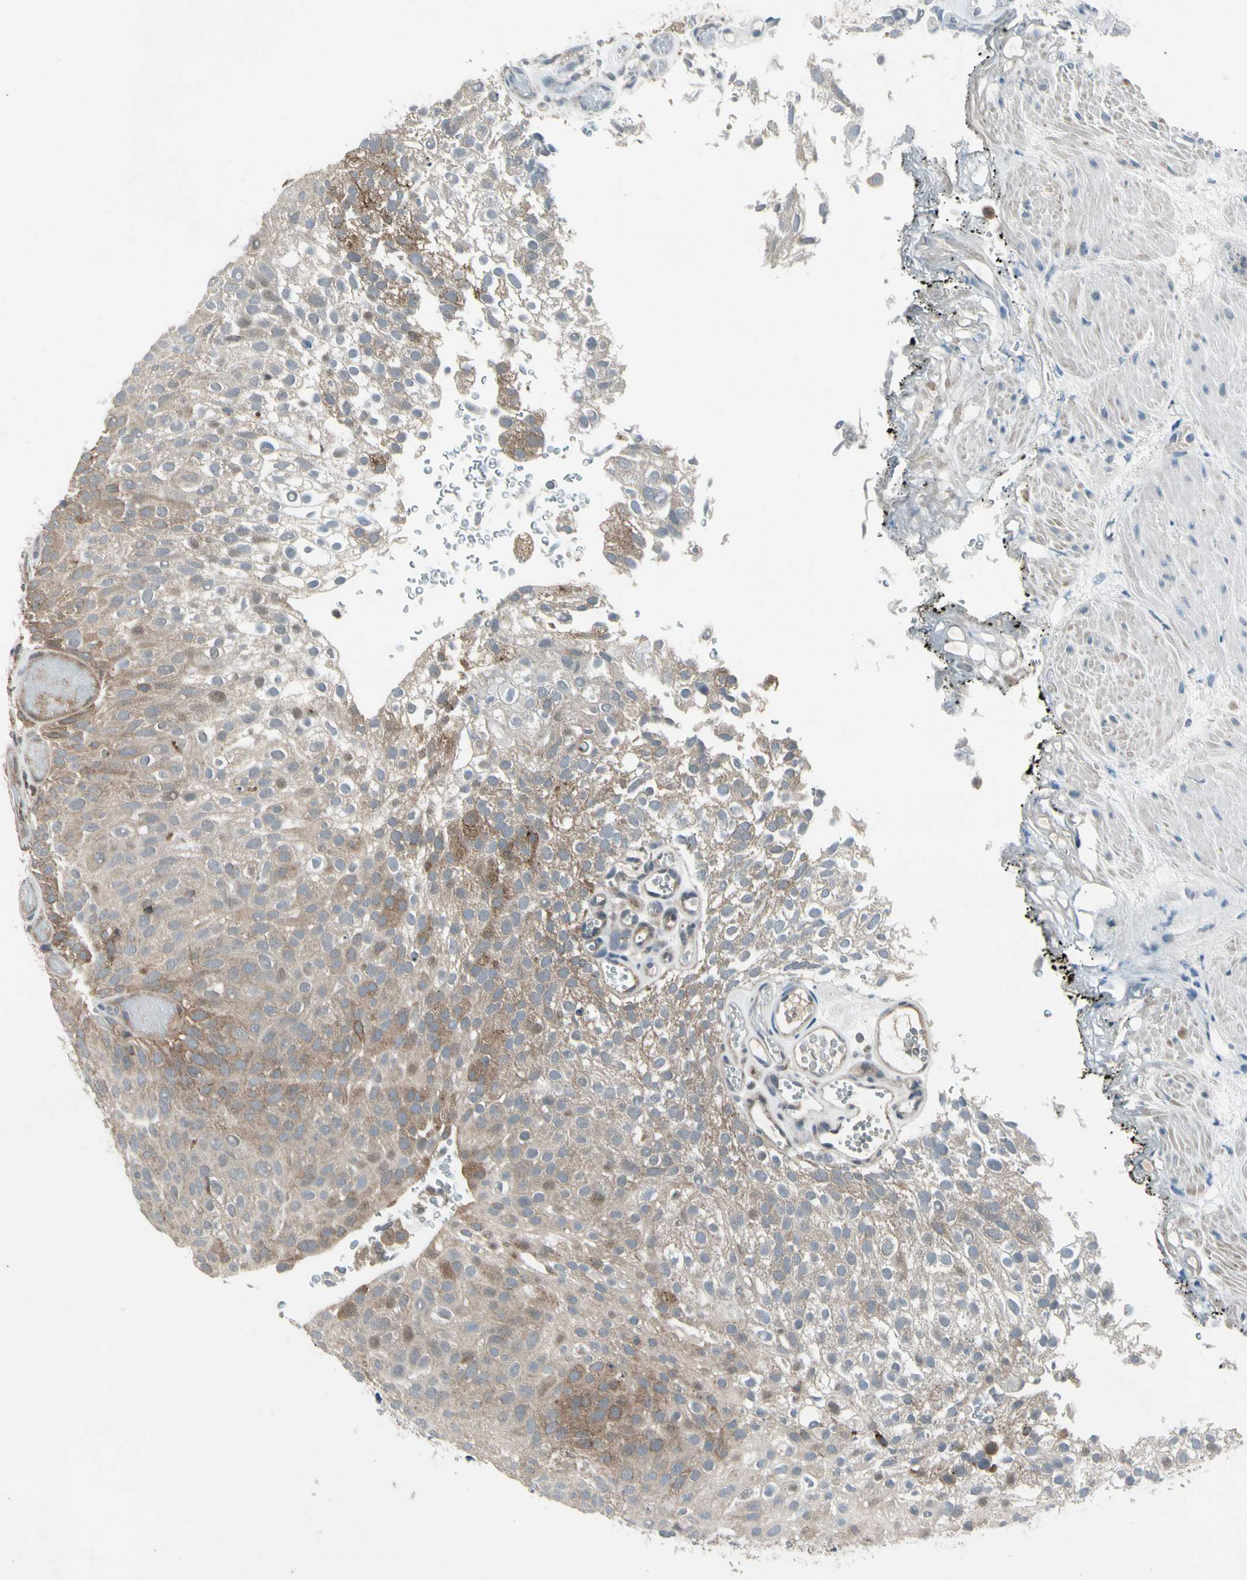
{"staining": {"intensity": "moderate", "quantity": ">75%", "location": "cytoplasmic/membranous"}, "tissue": "urothelial cancer", "cell_type": "Tumor cells", "image_type": "cancer", "snomed": [{"axis": "morphology", "description": "Urothelial carcinoma, Low grade"}, {"axis": "topography", "description": "Urinary bladder"}], "caption": "The immunohistochemical stain highlights moderate cytoplasmic/membranous expression in tumor cells of urothelial cancer tissue.", "gene": "NMI", "patient": {"sex": "male", "age": 78}}